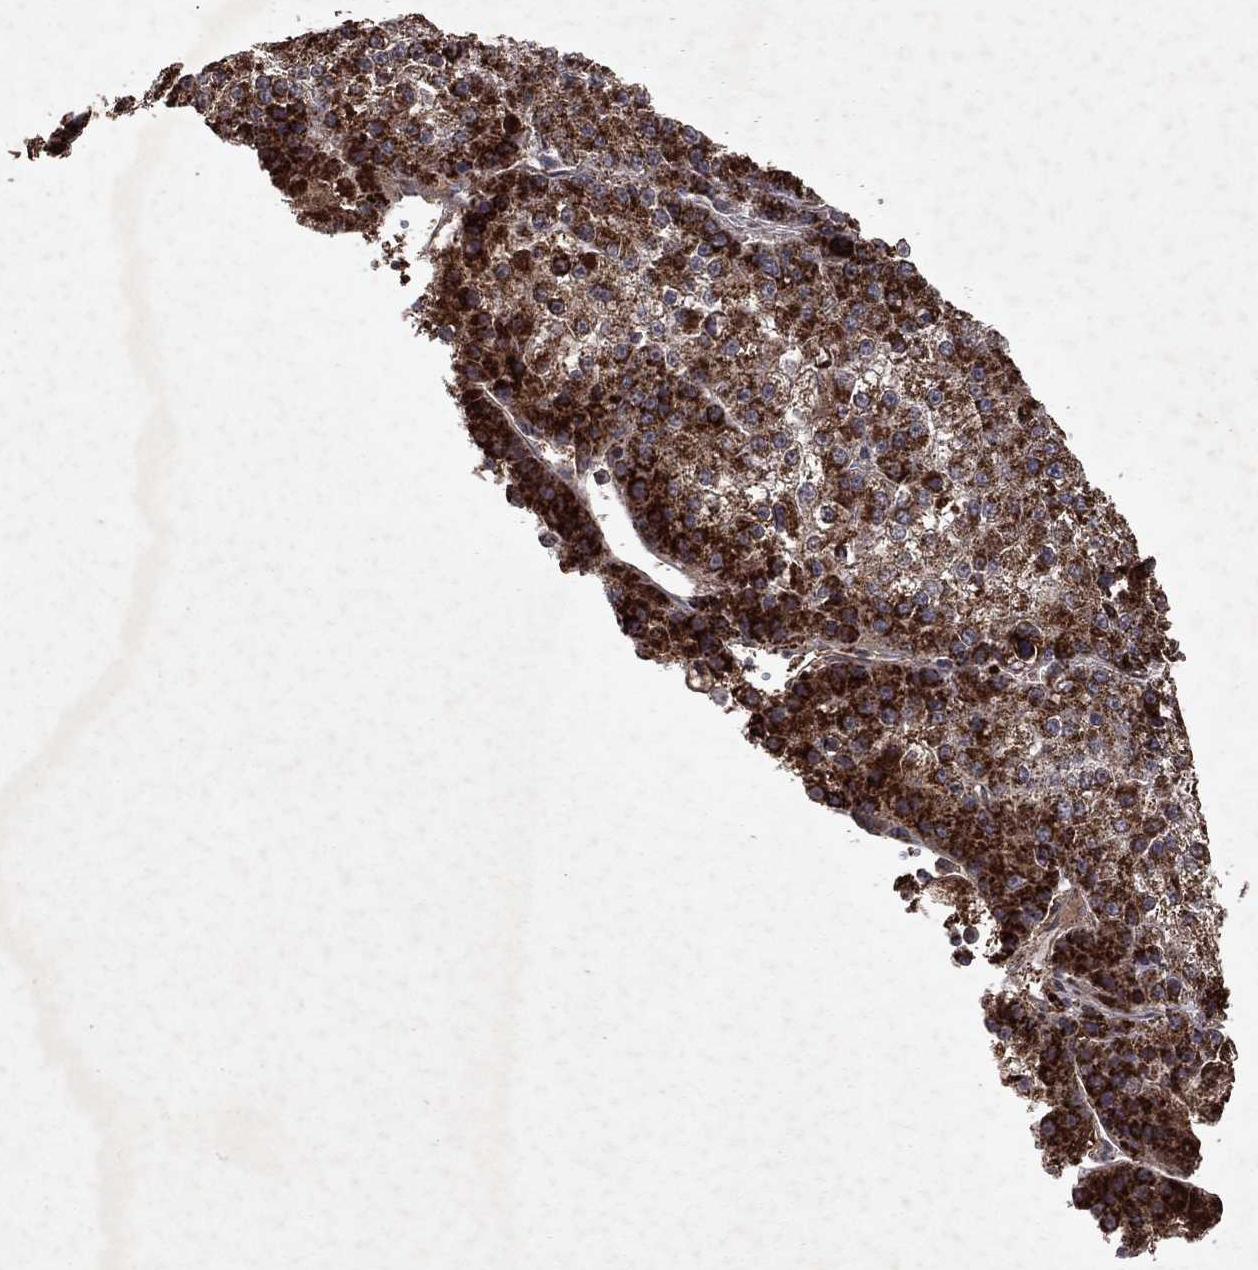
{"staining": {"intensity": "strong", "quantity": ">75%", "location": "cytoplasmic/membranous"}, "tissue": "liver cancer", "cell_type": "Tumor cells", "image_type": "cancer", "snomed": [{"axis": "morphology", "description": "Carcinoma, Hepatocellular, NOS"}, {"axis": "topography", "description": "Liver"}], "caption": "Human liver hepatocellular carcinoma stained for a protein (brown) displays strong cytoplasmic/membranous positive positivity in approximately >75% of tumor cells.", "gene": "PYROXD2", "patient": {"sex": "female", "age": 73}}